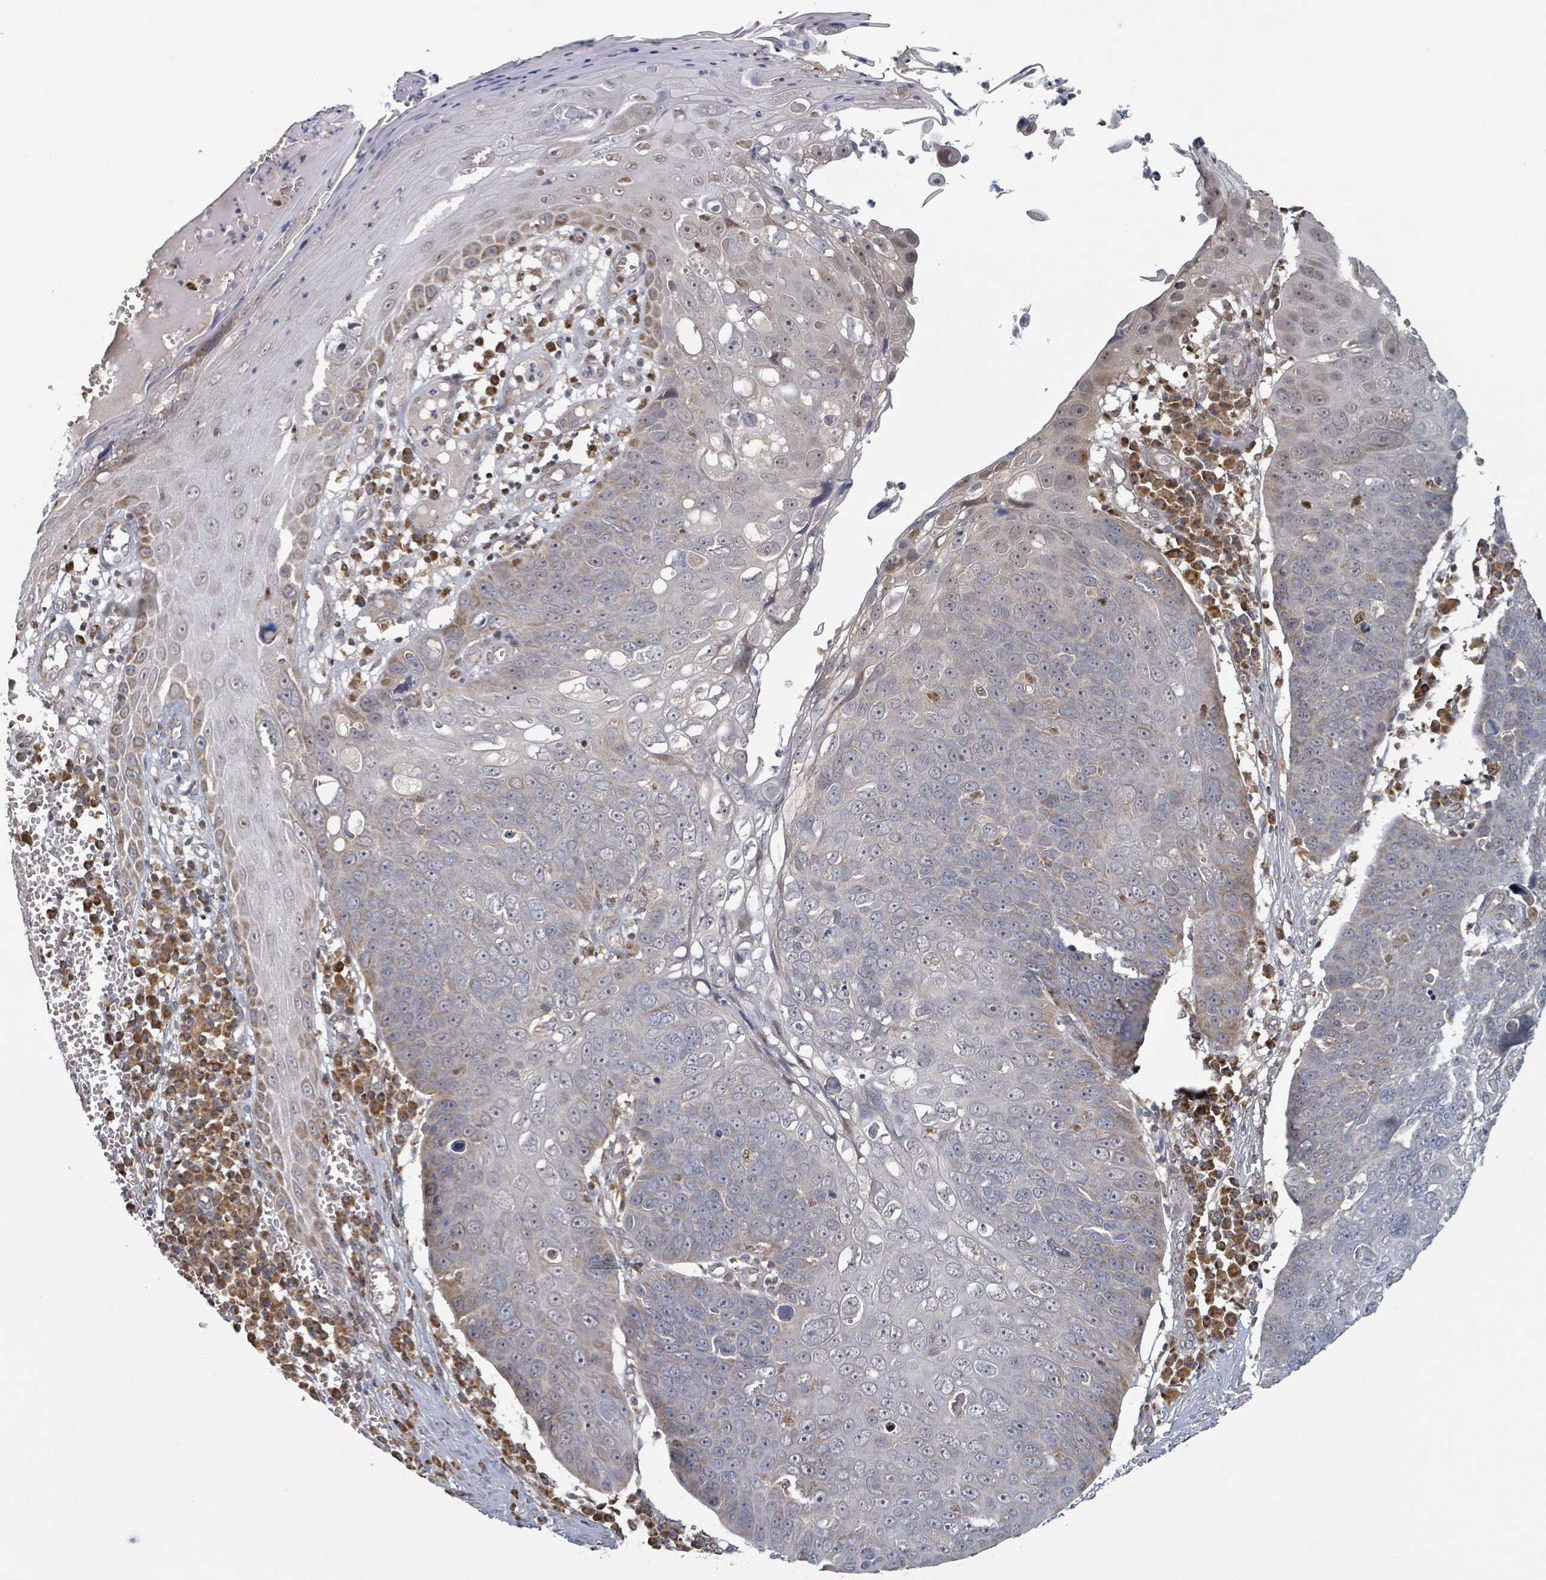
{"staining": {"intensity": "moderate", "quantity": "<25%", "location": "cytoplasmic/membranous"}, "tissue": "skin cancer", "cell_type": "Tumor cells", "image_type": "cancer", "snomed": [{"axis": "morphology", "description": "Squamous cell carcinoma, NOS"}, {"axis": "topography", "description": "Skin"}], "caption": "This micrograph reveals immunohistochemistry (IHC) staining of human squamous cell carcinoma (skin), with low moderate cytoplasmic/membranous staining in about <25% of tumor cells.", "gene": "HIVEP1", "patient": {"sex": "male", "age": 71}}